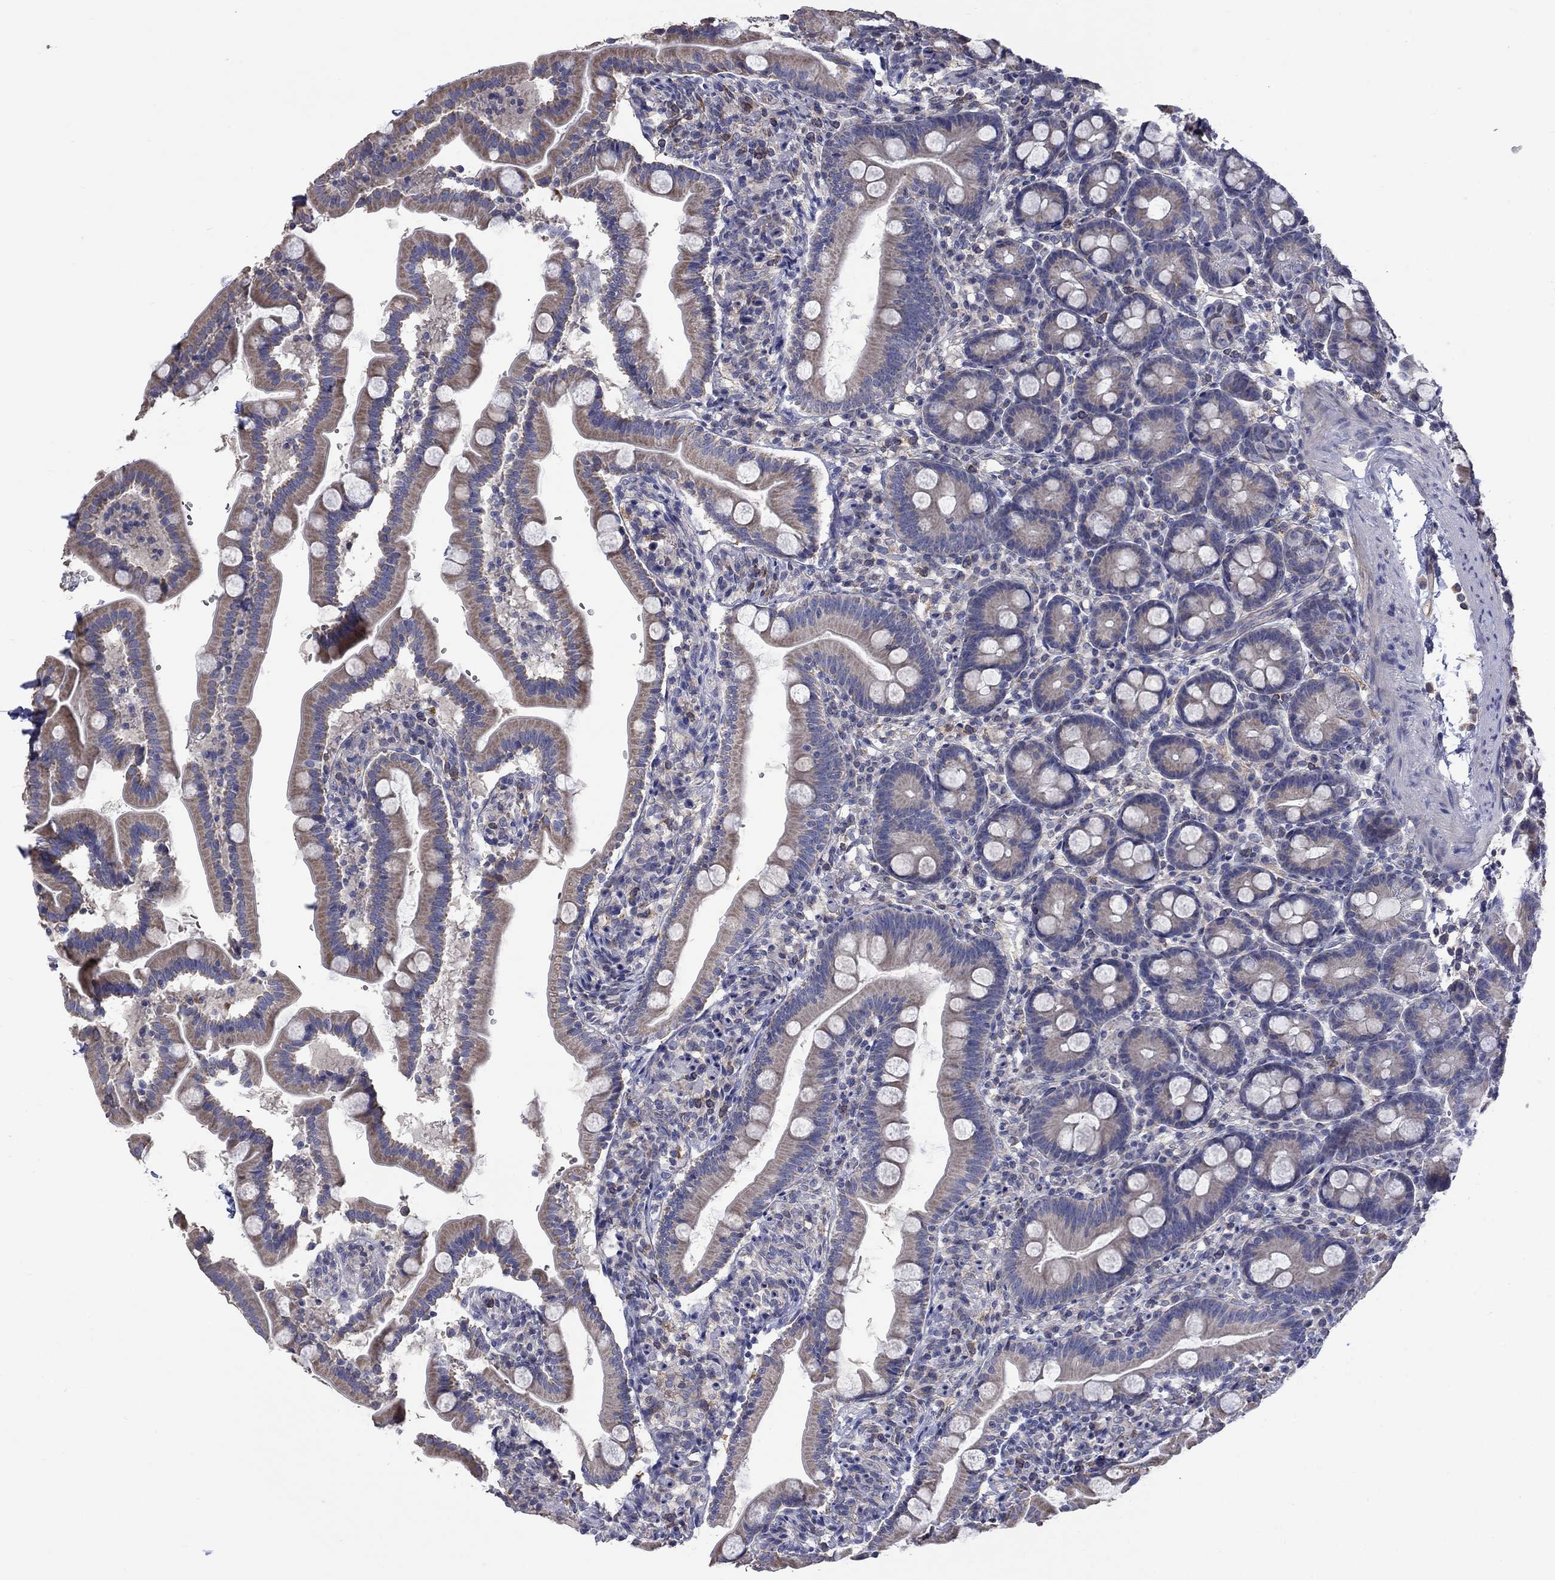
{"staining": {"intensity": "weak", "quantity": "25%-75%", "location": "cytoplasmic/membranous"}, "tissue": "small intestine", "cell_type": "Glandular cells", "image_type": "normal", "snomed": [{"axis": "morphology", "description": "Normal tissue, NOS"}, {"axis": "topography", "description": "Small intestine"}], "caption": "Glandular cells reveal low levels of weak cytoplasmic/membranous staining in about 25%-75% of cells in normal small intestine.", "gene": "CAMKK2", "patient": {"sex": "female", "age": 44}}